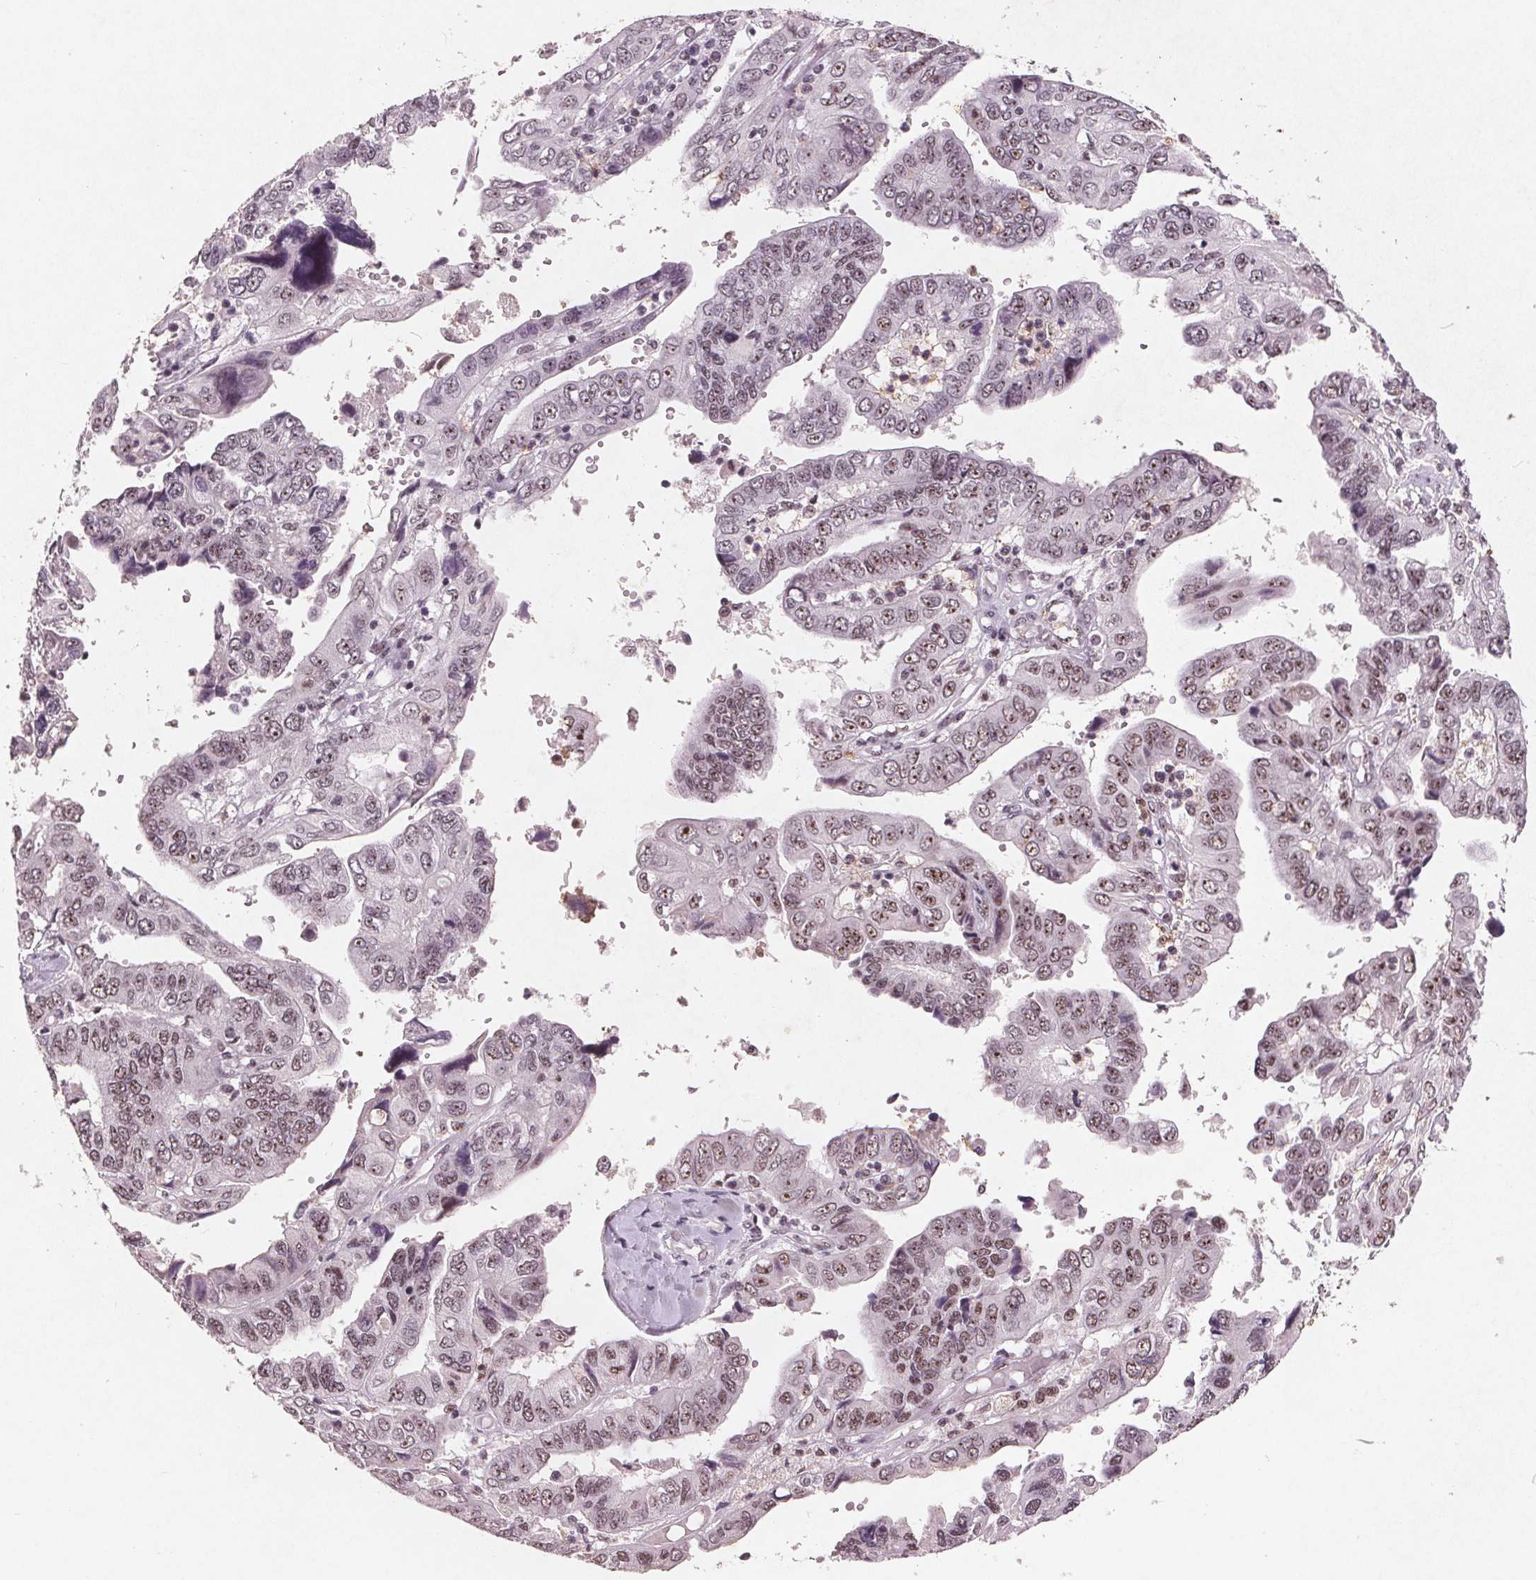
{"staining": {"intensity": "weak", "quantity": ">75%", "location": "nuclear"}, "tissue": "ovarian cancer", "cell_type": "Tumor cells", "image_type": "cancer", "snomed": [{"axis": "morphology", "description": "Cystadenocarcinoma, serous, NOS"}, {"axis": "topography", "description": "Ovary"}], "caption": "This is an image of IHC staining of ovarian serous cystadenocarcinoma, which shows weak positivity in the nuclear of tumor cells.", "gene": "RPS6KA2", "patient": {"sex": "female", "age": 79}}